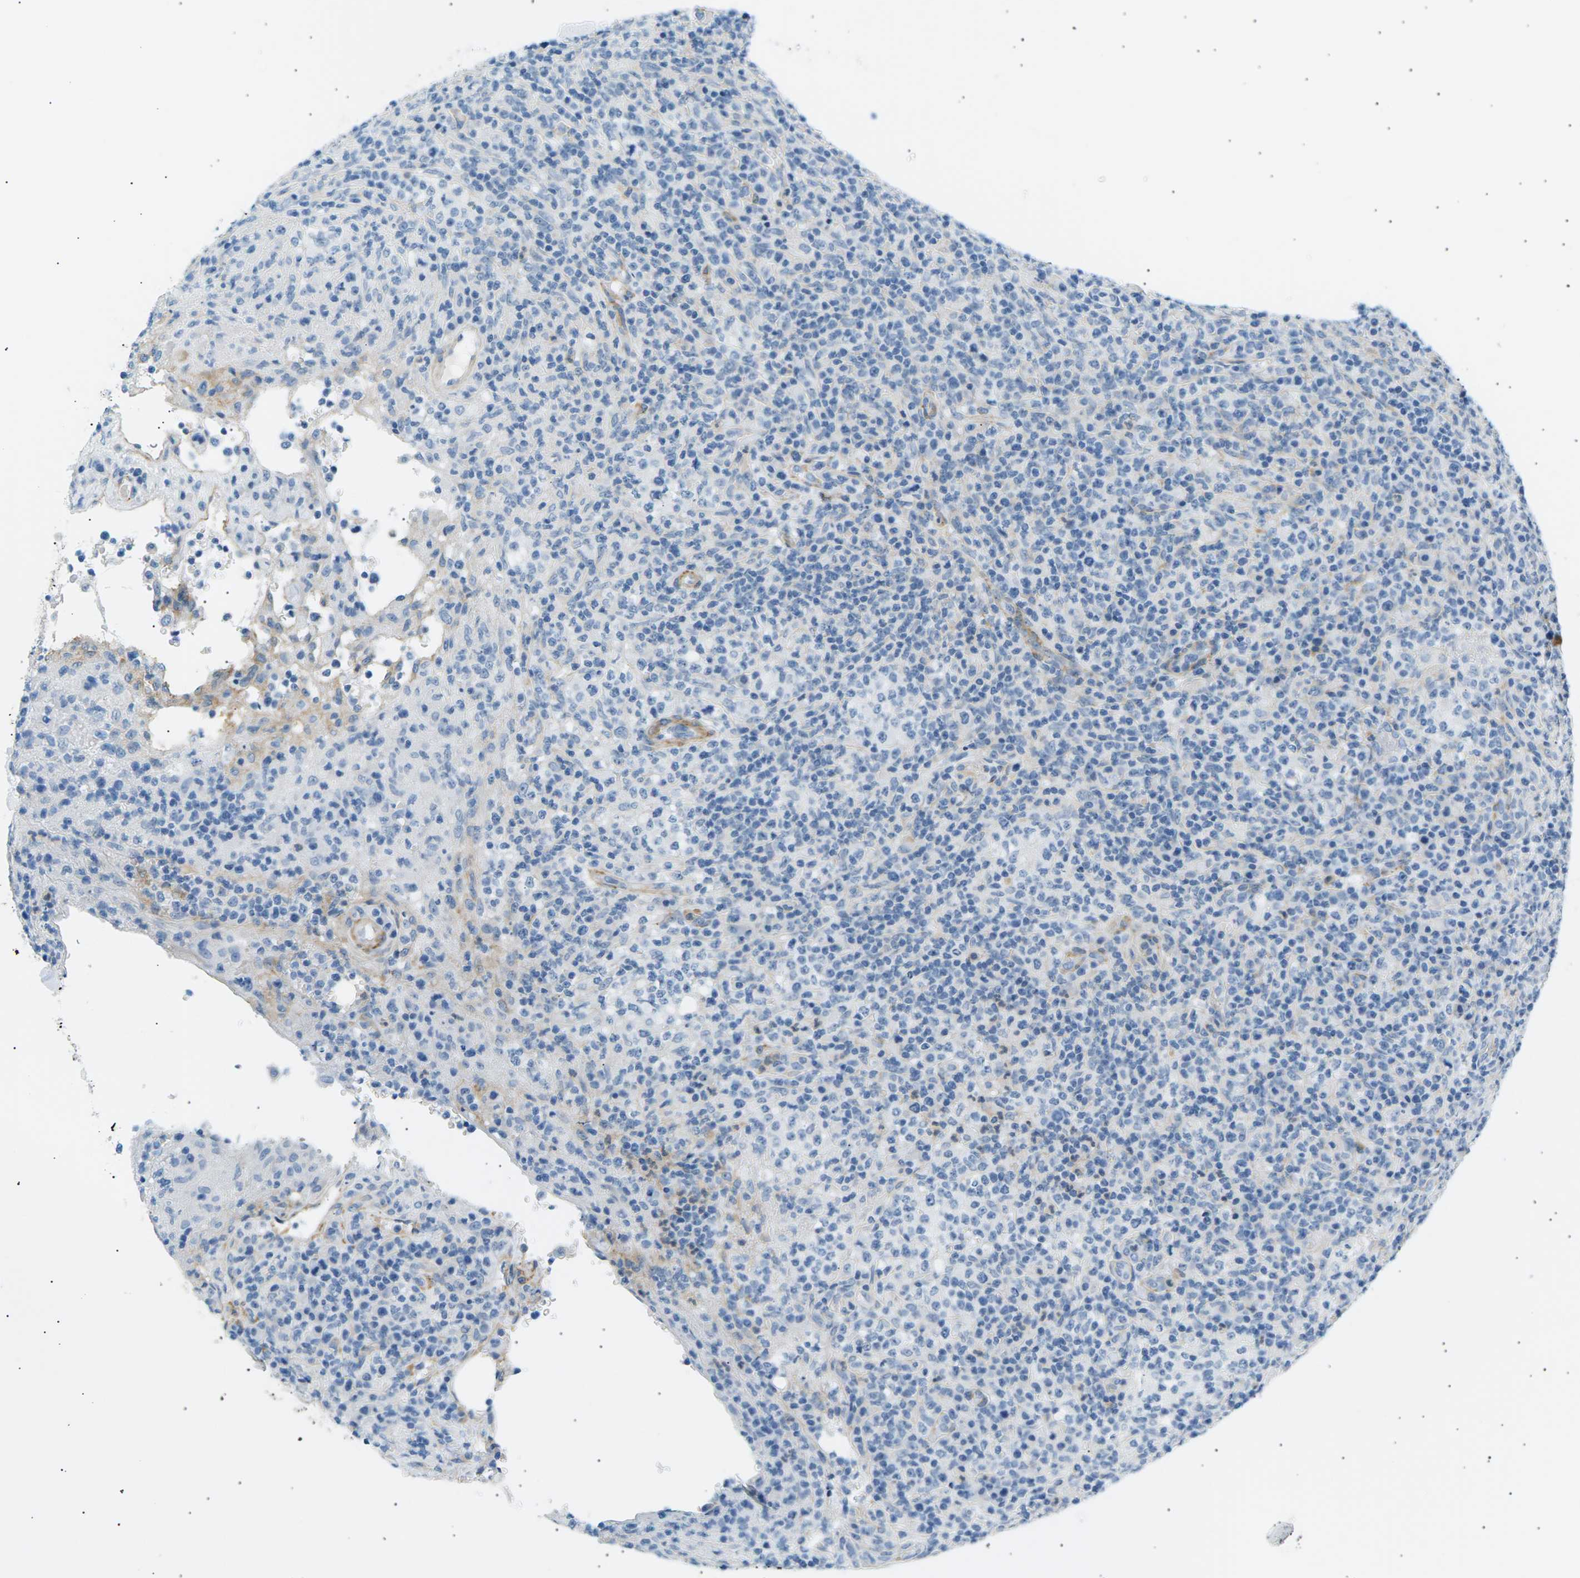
{"staining": {"intensity": "negative", "quantity": "none", "location": "none"}, "tissue": "lymphoma", "cell_type": "Tumor cells", "image_type": "cancer", "snomed": [{"axis": "morphology", "description": "Malignant lymphoma, non-Hodgkin's type, High grade"}, {"axis": "topography", "description": "Lymph node"}], "caption": "DAB (3,3'-diaminobenzidine) immunohistochemical staining of human lymphoma displays no significant positivity in tumor cells.", "gene": "SEPTIN5", "patient": {"sex": "female", "age": 76}}